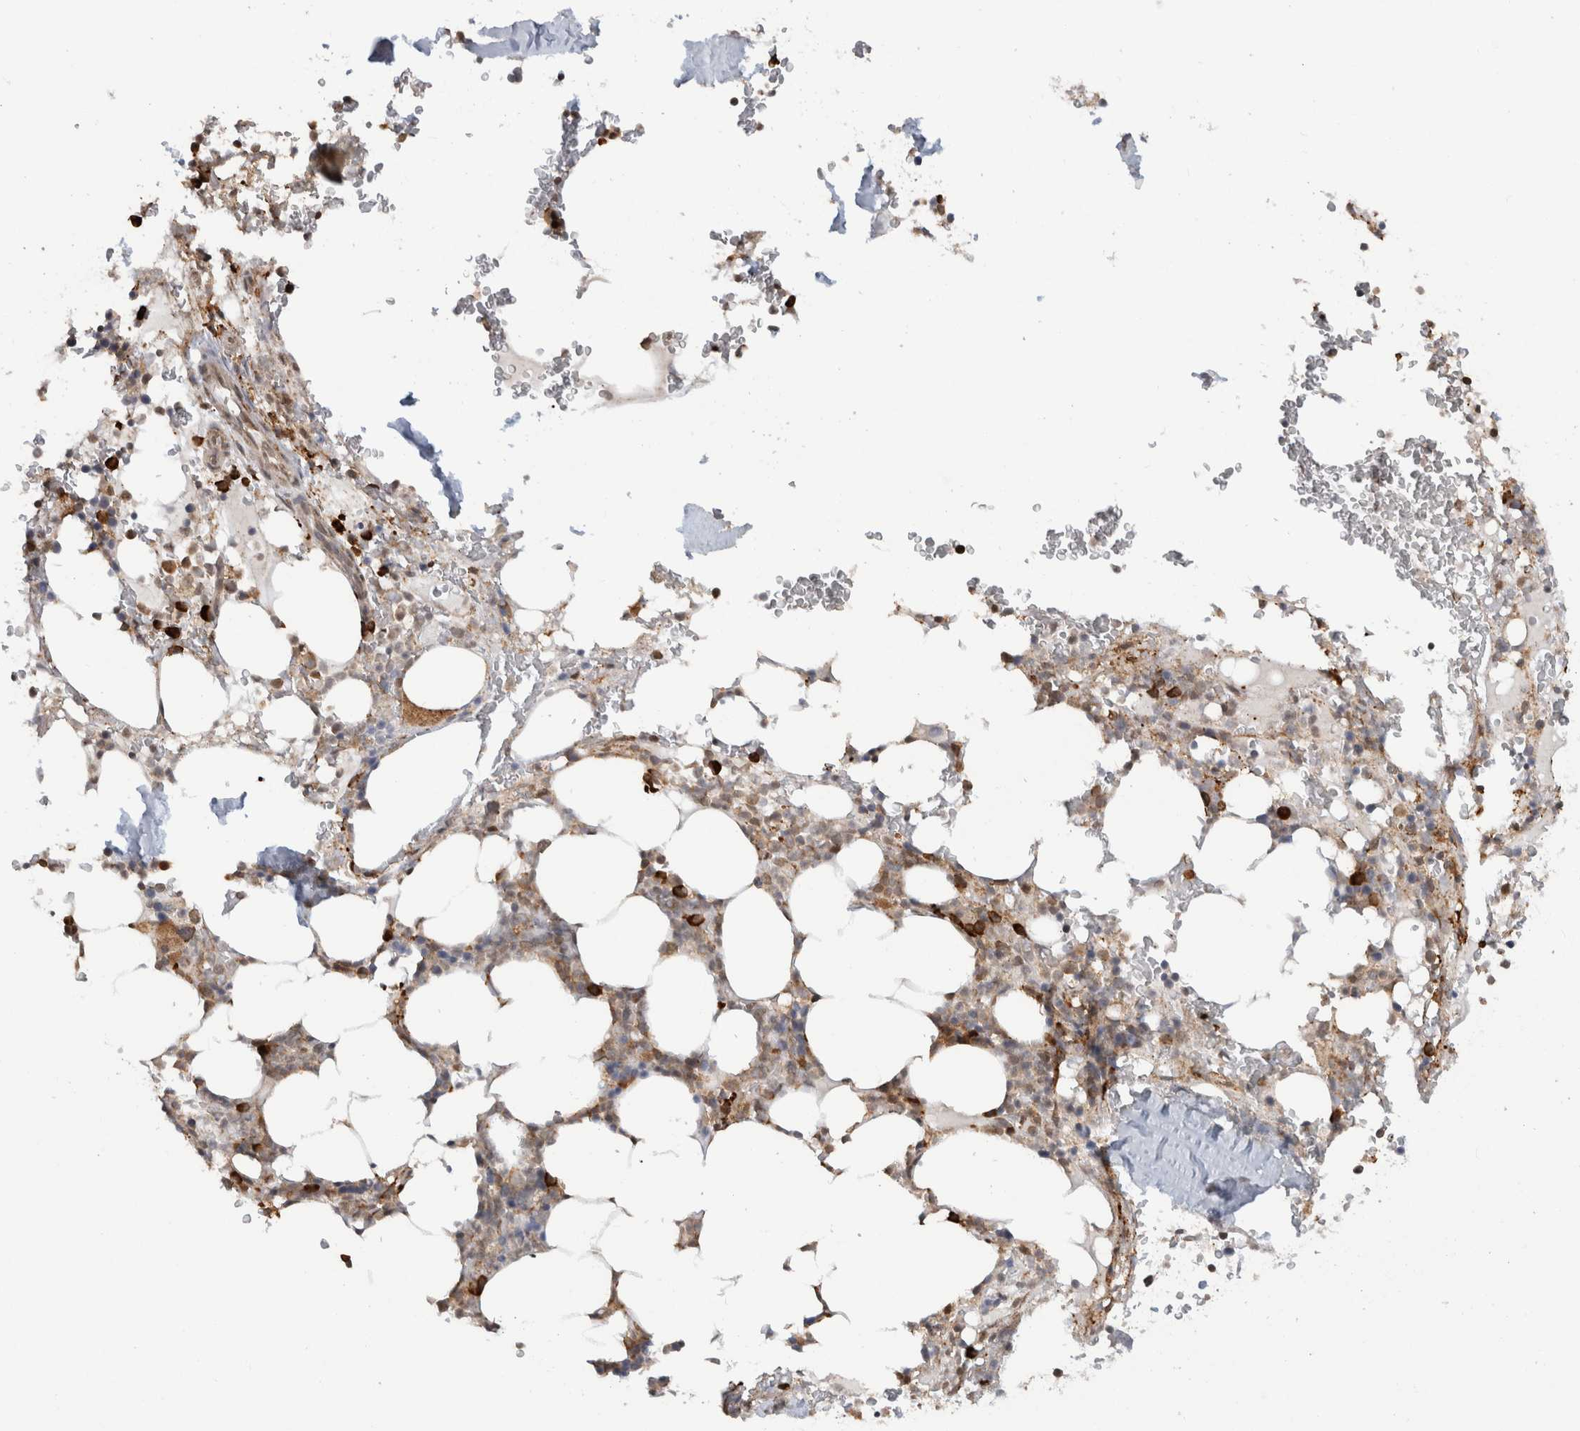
{"staining": {"intensity": "strong", "quantity": "<25%", "location": "cytoplasmic/membranous"}, "tissue": "bone marrow", "cell_type": "Hematopoietic cells", "image_type": "normal", "snomed": [{"axis": "morphology", "description": "Normal tissue, NOS"}, {"axis": "topography", "description": "Bone marrow"}], "caption": "High-power microscopy captured an immunohistochemistry (IHC) micrograph of normal bone marrow, revealing strong cytoplasmic/membranous expression in approximately <25% of hematopoietic cells. Using DAB (brown) and hematoxylin (blue) stains, captured at high magnification using brightfield microscopy.", "gene": "MS4A7", "patient": {"sex": "male", "age": 58}}